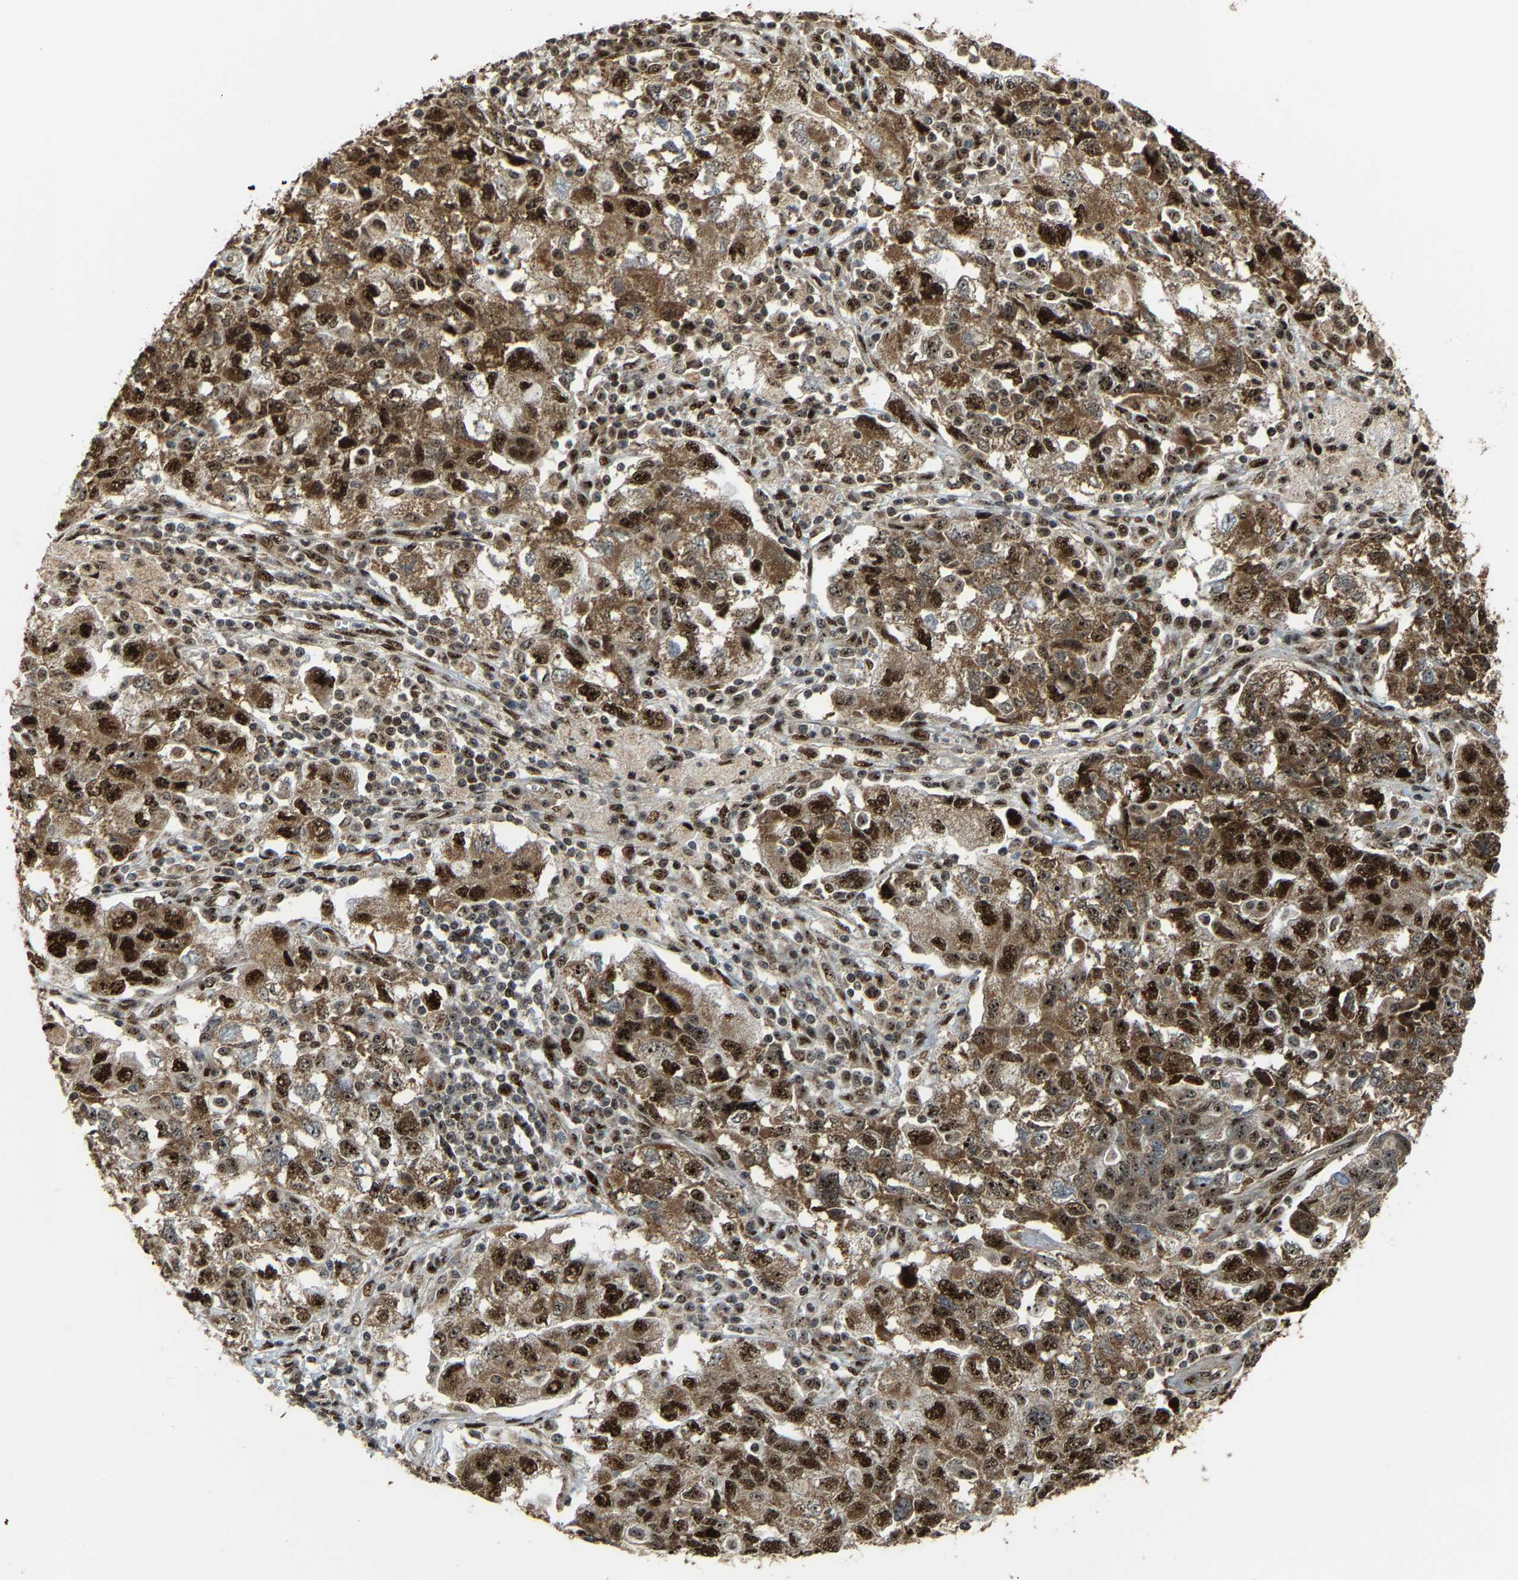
{"staining": {"intensity": "strong", "quantity": ">75%", "location": "cytoplasmic/membranous,nuclear"}, "tissue": "ovarian cancer", "cell_type": "Tumor cells", "image_type": "cancer", "snomed": [{"axis": "morphology", "description": "Carcinoma, NOS"}, {"axis": "morphology", "description": "Cystadenocarcinoma, serous, NOS"}, {"axis": "topography", "description": "Ovary"}], "caption": "Serous cystadenocarcinoma (ovarian) stained with a brown dye reveals strong cytoplasmic/membranous and nuclear positive positivity in about >75% of tumor cells.", "gene": "ZNF687", "patient": {"sex": "female", "age": 69}}